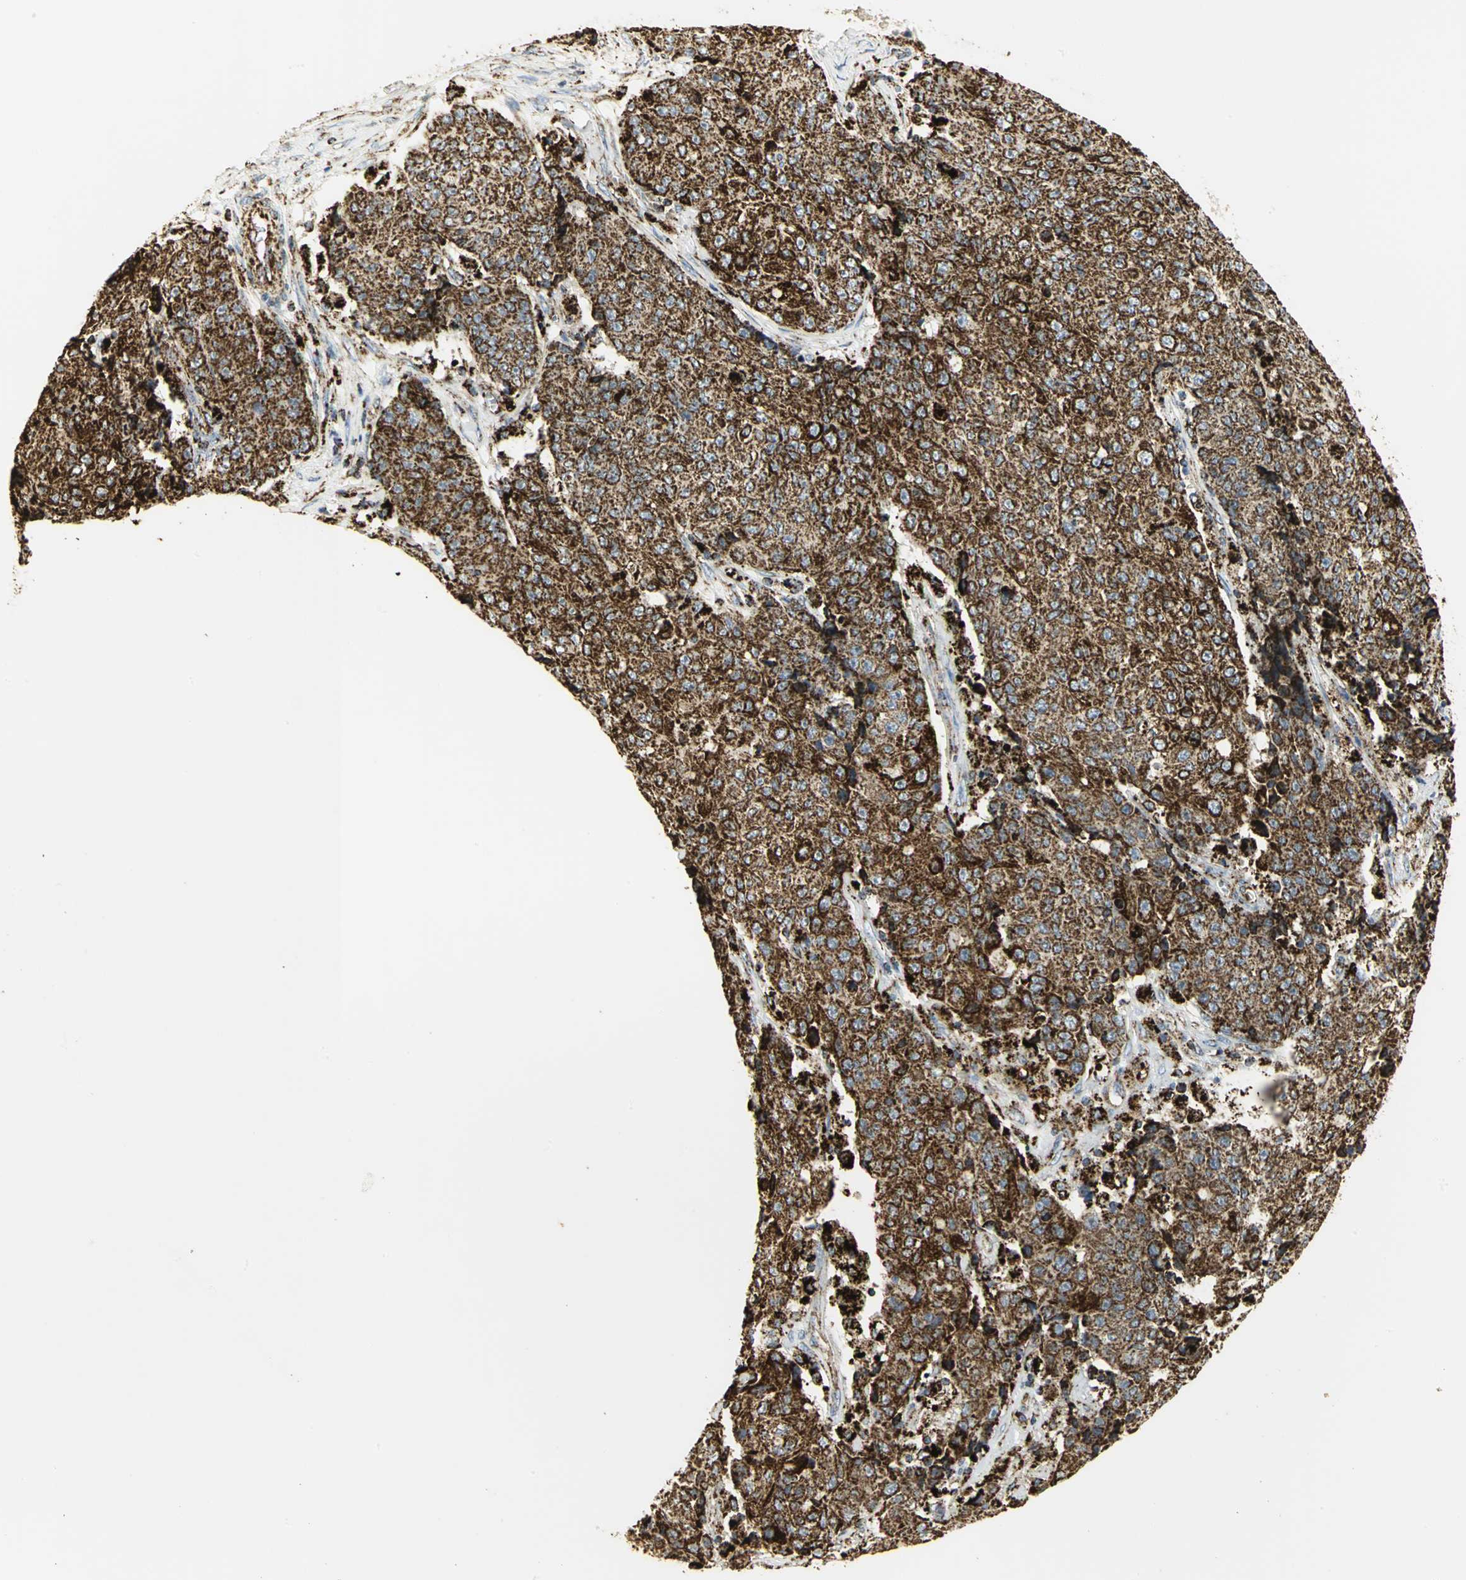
{"staining": {"intensity": "strong", "quantity": ">75%", "location": "cytoplasmic/membranous"}, "tissue": "ovarian cancer", "cell_type": "Tumor cells", "image_type": "cancer", "snomed": [{"axis": "morphology", "description": "Carcinoma, endometroid"}, {"axis": "topography", "description": "Ovary"}], "caption": "A brown stain highlights strong cytoplasmic/membranous staining of a protein in human ovarian endometroid carcinoma tumor cells. The protein is stained brown, and the nuclei are stained in blue (DAB IHC with brightfield microscopy, high magnification).", "gene": "VDAC1", "patient": {"sex": "female", "age": 42}}